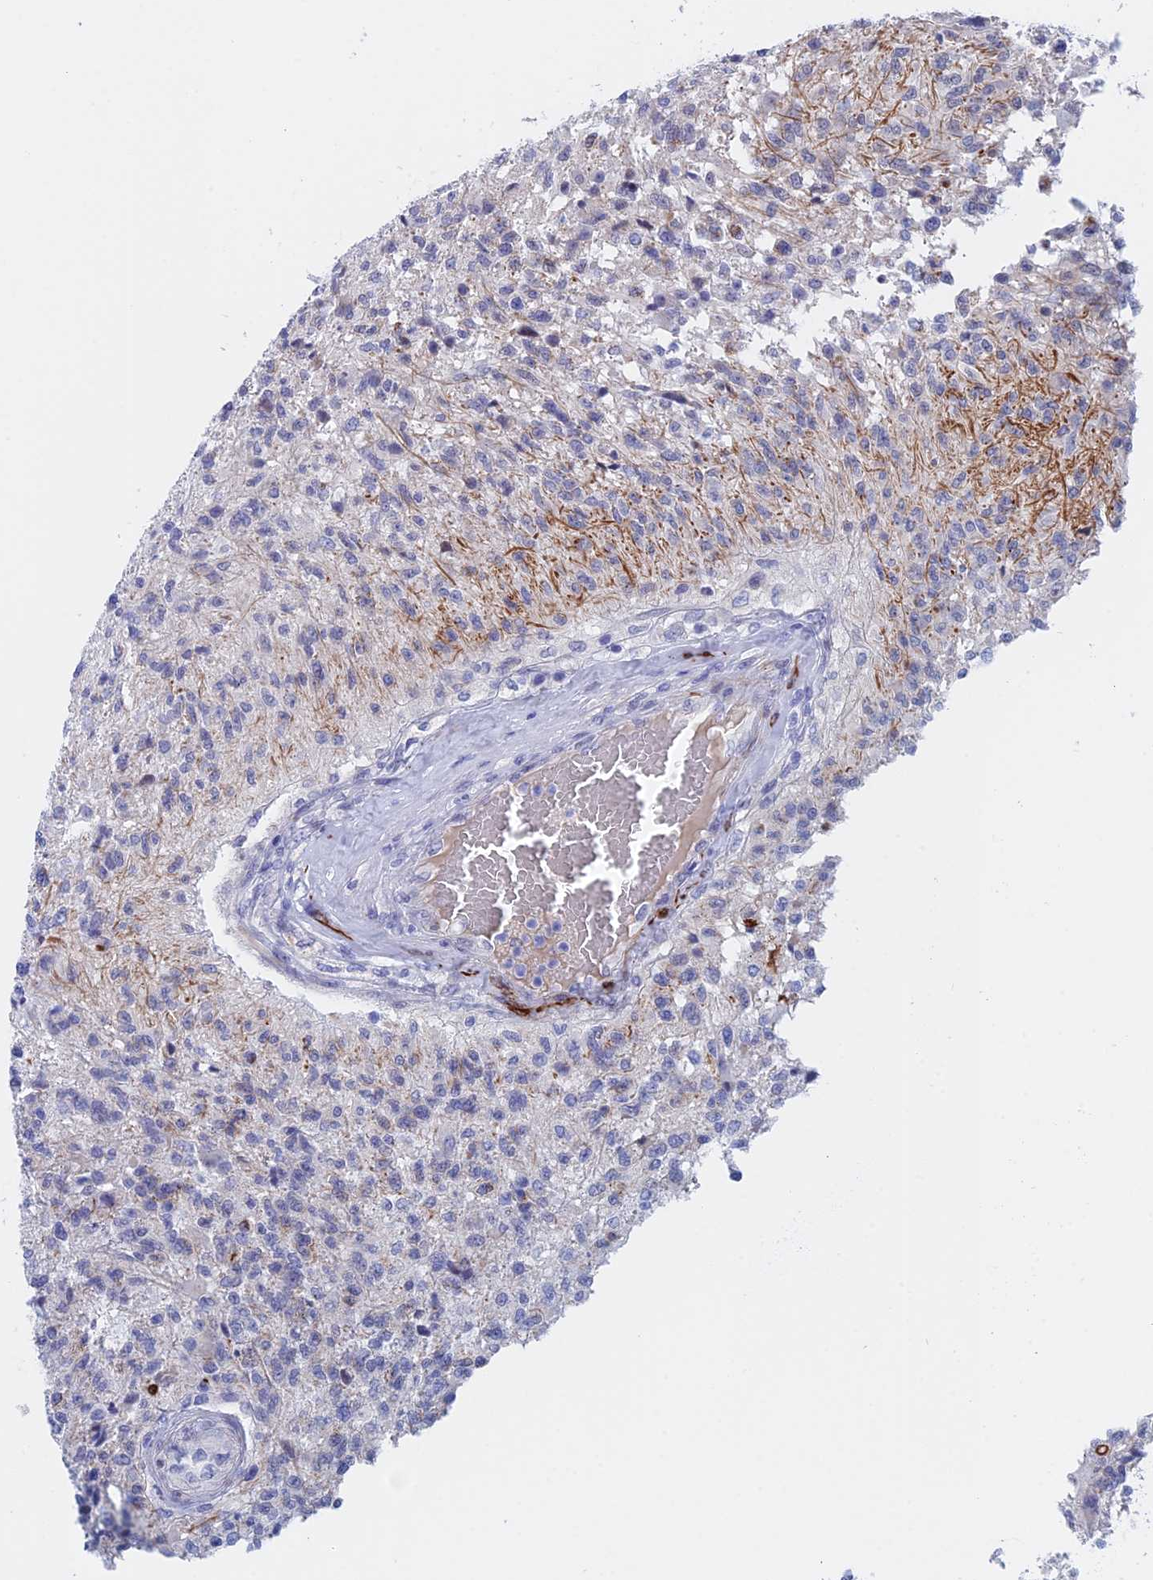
{"staining": {"intensity": "negative", "quantity": "none", "location": "none"}, "tissue": "glioma", "cell_type": "Tumor cells", "image_type": "cancer", "snomed": [{"axis": "morphology", "description": "Glioma, malignant, High grade"}, {"axis": "topography", "description": "Brain"}], "caption": "High-grade glioma (malignant) was stained to show a protein in brown. There is no significant positivity in tumor cells. The staining is performed using DAB (3,3'-diaminobenzidine) brown chromogen with nuclei counter-stained in using hematoxylin.", "gene": "WDR83", "patient": {"sex": "male", "age": 56}}